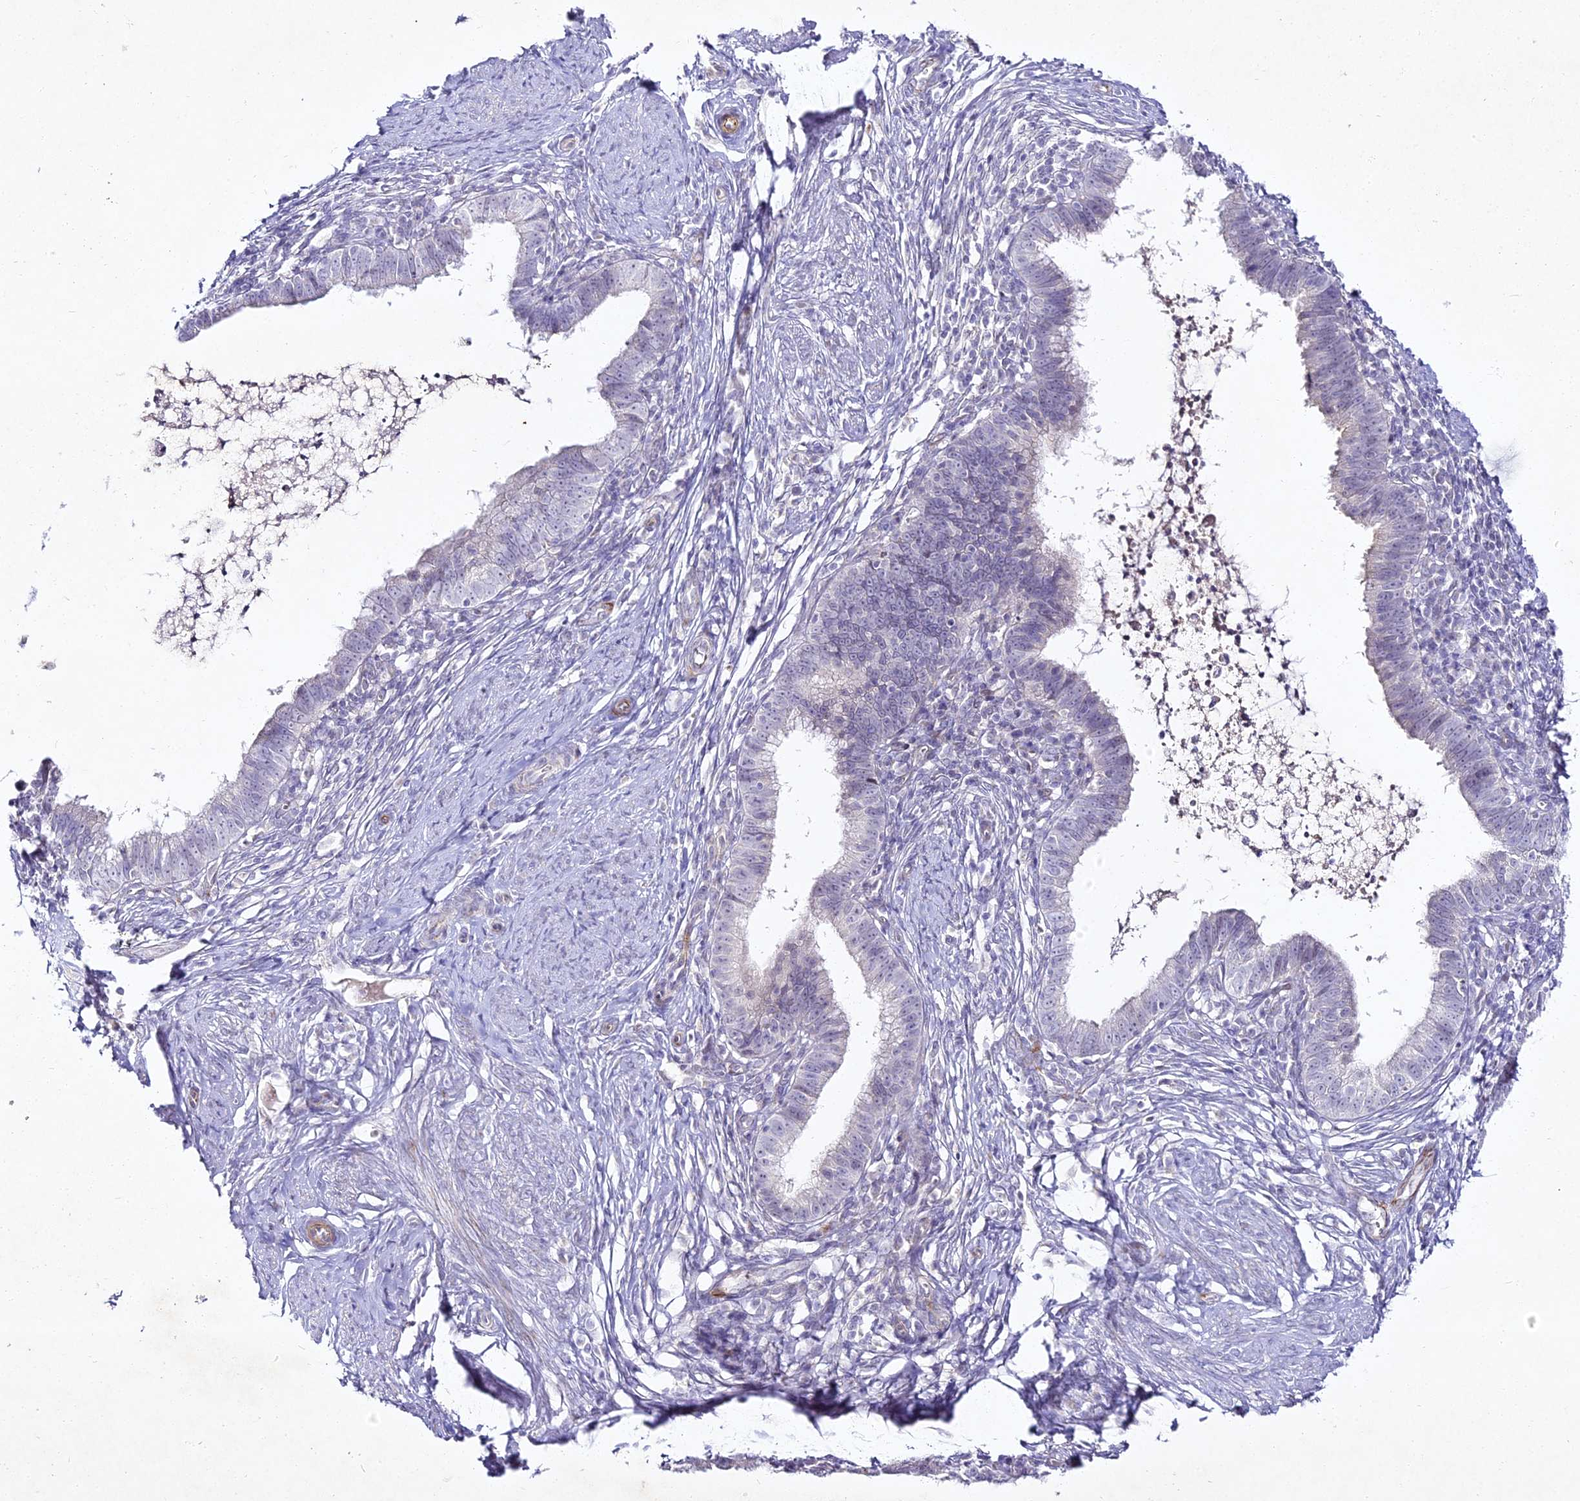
{"staining": {"intensity": "negative", "quantity": "none", "location": "none"}, "tissue": "cervical cancer", "cell_type": "Tumor cells", "image_type": "cancer", "snomed": [{"axis": "morphology", "description": "Adenocarcinoma, NOS"}, {"axis": "topography", "description": "Cervix"}], "caption": "Immunohistochemistry image of human cervical cancer stained for a protein (brown), which shows no positivity in tumor cells. (Brightfield microscopy of DAB (3,3'-diaminobenzidine) immunohistochemistry at high magnification).", "gene": "ALPG", "patient": {"sex": "female", "age": 36}}